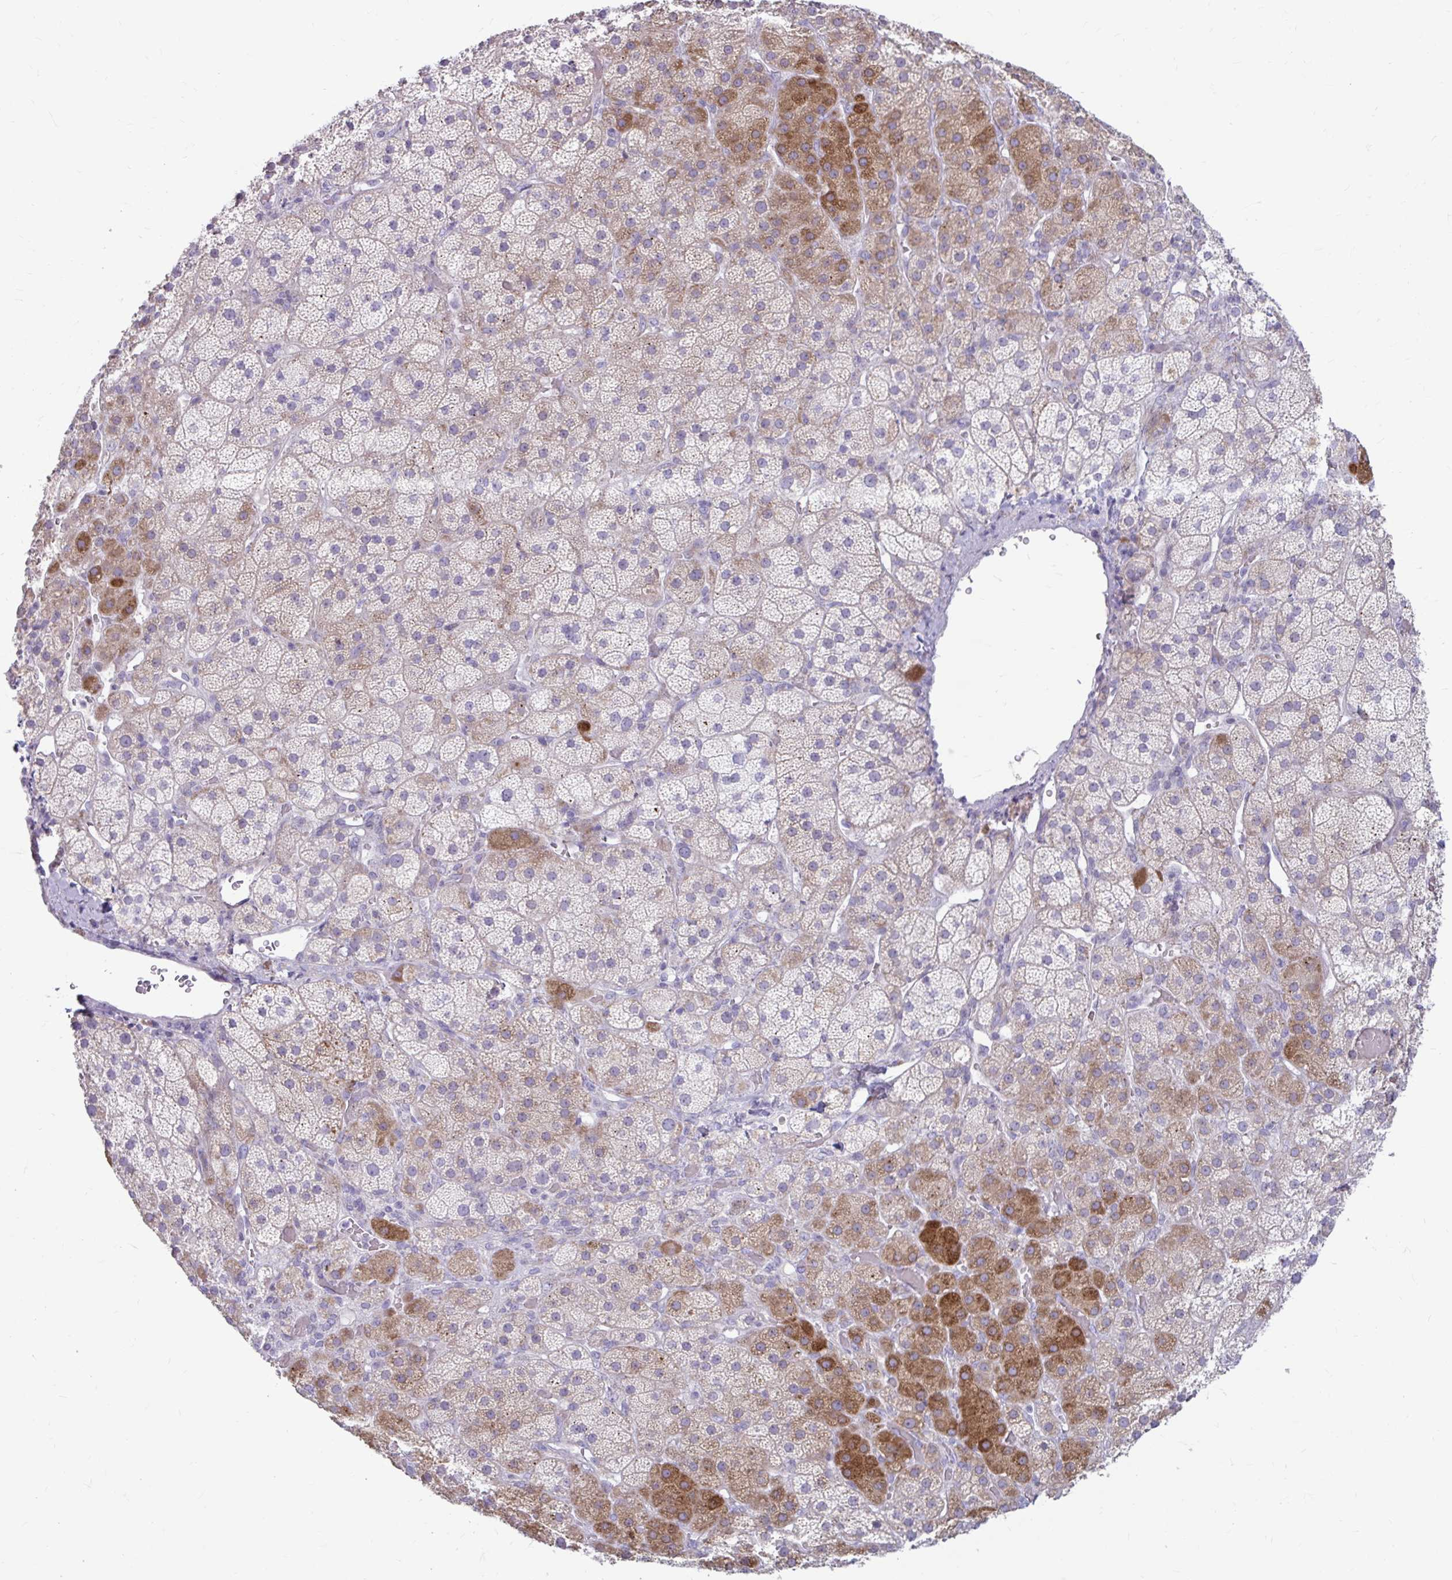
{"staining": {"intensity": "strong", "quantity": "<25%", "location": "cytoplasmic/membranous"}, "tissue": "adrenal gland", "cell_type": "Glandular cells", "image_type": "normal", "snomed": [{"axis": "morphology", "description": "Normal tissue, NOS"}, {"axis": "topography", "description": "Adrenal gland"}], "caption": "Immunohistochemistry micrograph of normal adrenal gland: adrenal gland stained using IHC exhibits medium levels of strong protein expression localized specifically in the cytoplasmic/membranous of glandular cells, appearing as a cytoplasmic/membranous brown color.", "gene": "MSMO1", "patient": {"sex": "male", "age": 57}}